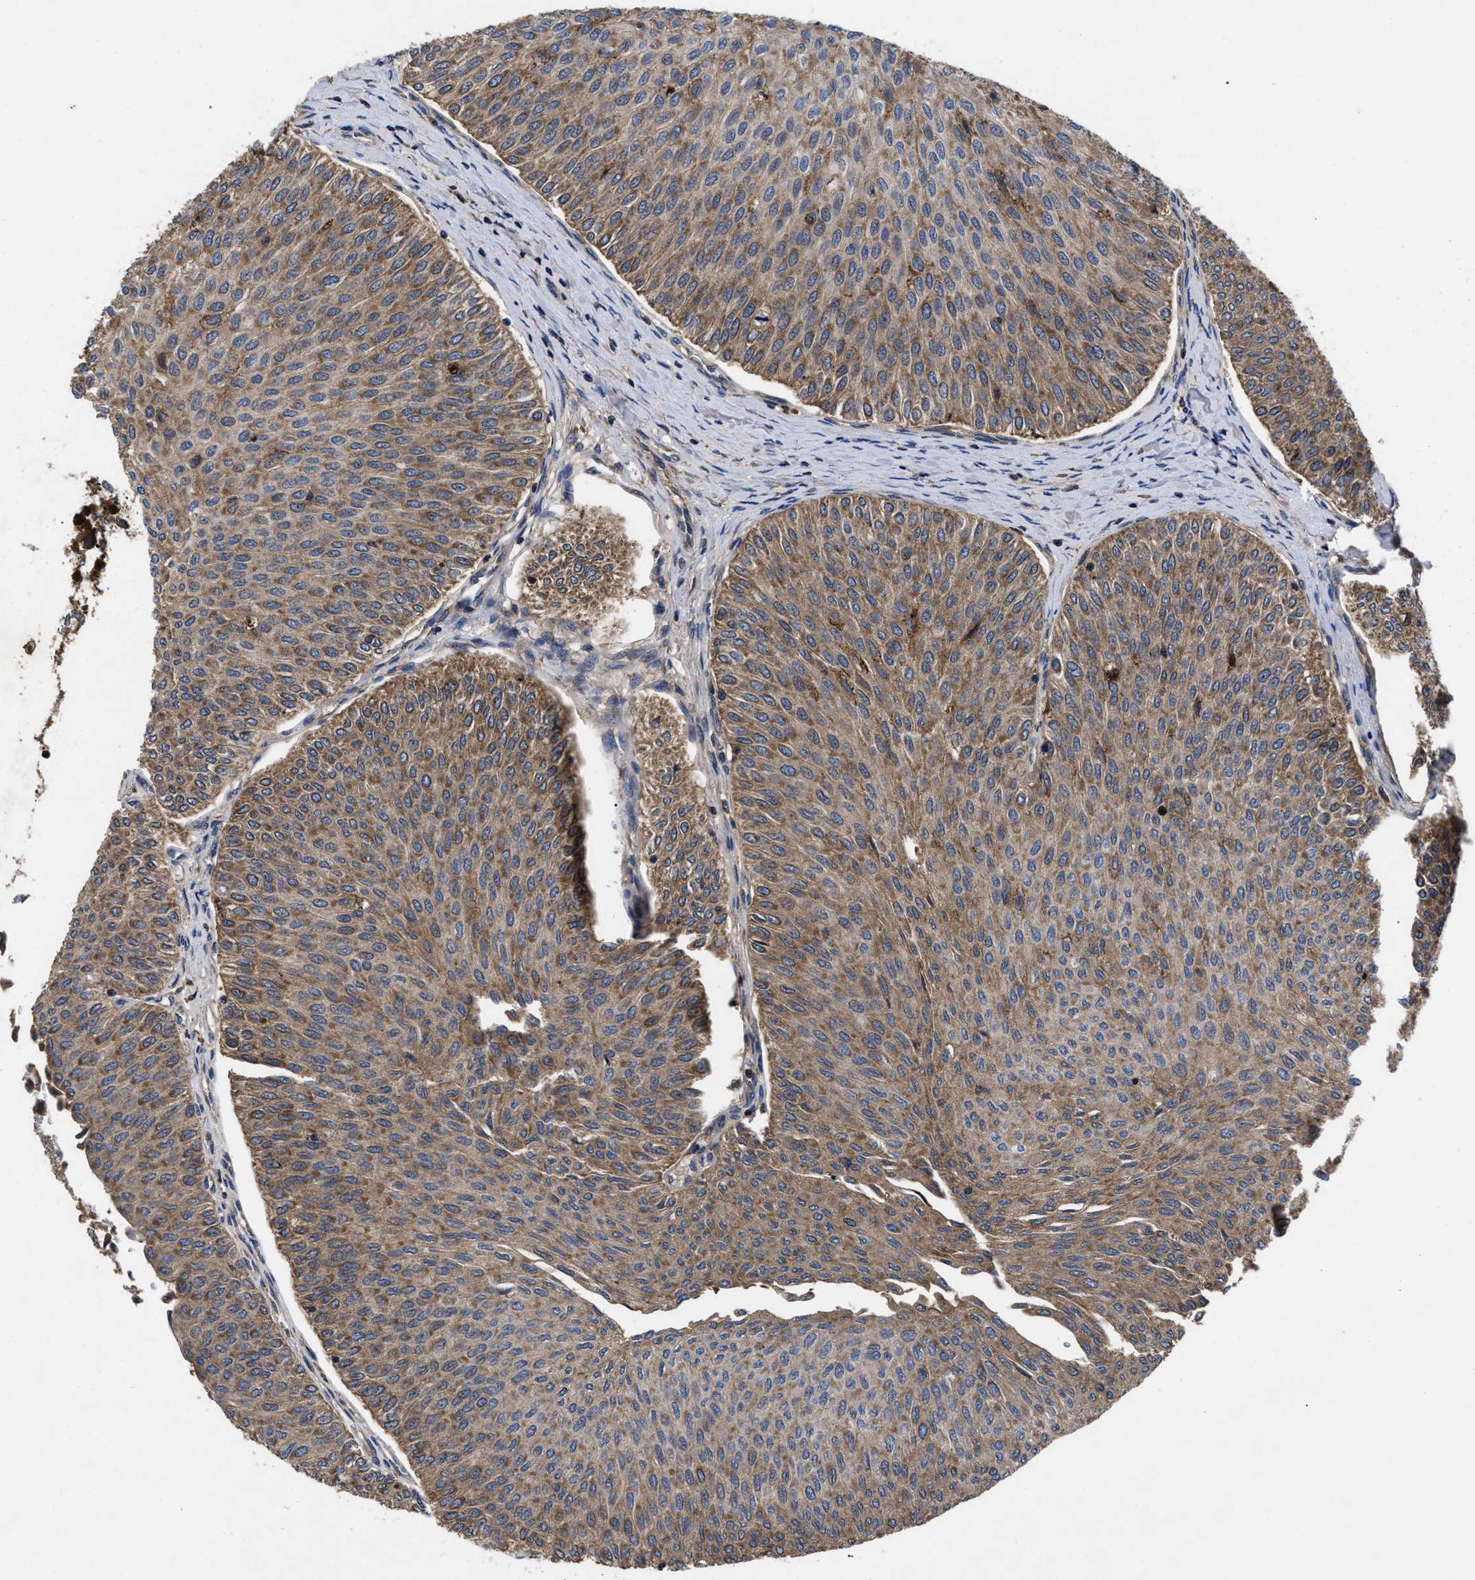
{"staining": {"intensity": "moderate", "quantity": ">75%", "location": "cytoplasmic/membranous"}, "tissue": "urothelial cancer", "cell_type": "Tumor cells", "image_type": "cancer", "snomed": [{"axis": "morphology", "description": "Urothelial carcinoma, Low grade"}, {"axis": "topography", "description": "Urinary bladder"}], "caption": "High-magnification brightfield microscopy of urothelial cancer stained with DAB (3,3'-diaminobenzidine) (brown) and counterstained with hematoxylin (blue). tumor cells exhibit moderate cytoplasmic/membranous staining is appreciated in approximately>75% of cells. (Brightfield microscopy of DAB IHC at high magnification).", "gene": "LRRC3", "patient": {"sex": "male", "age": 78}}